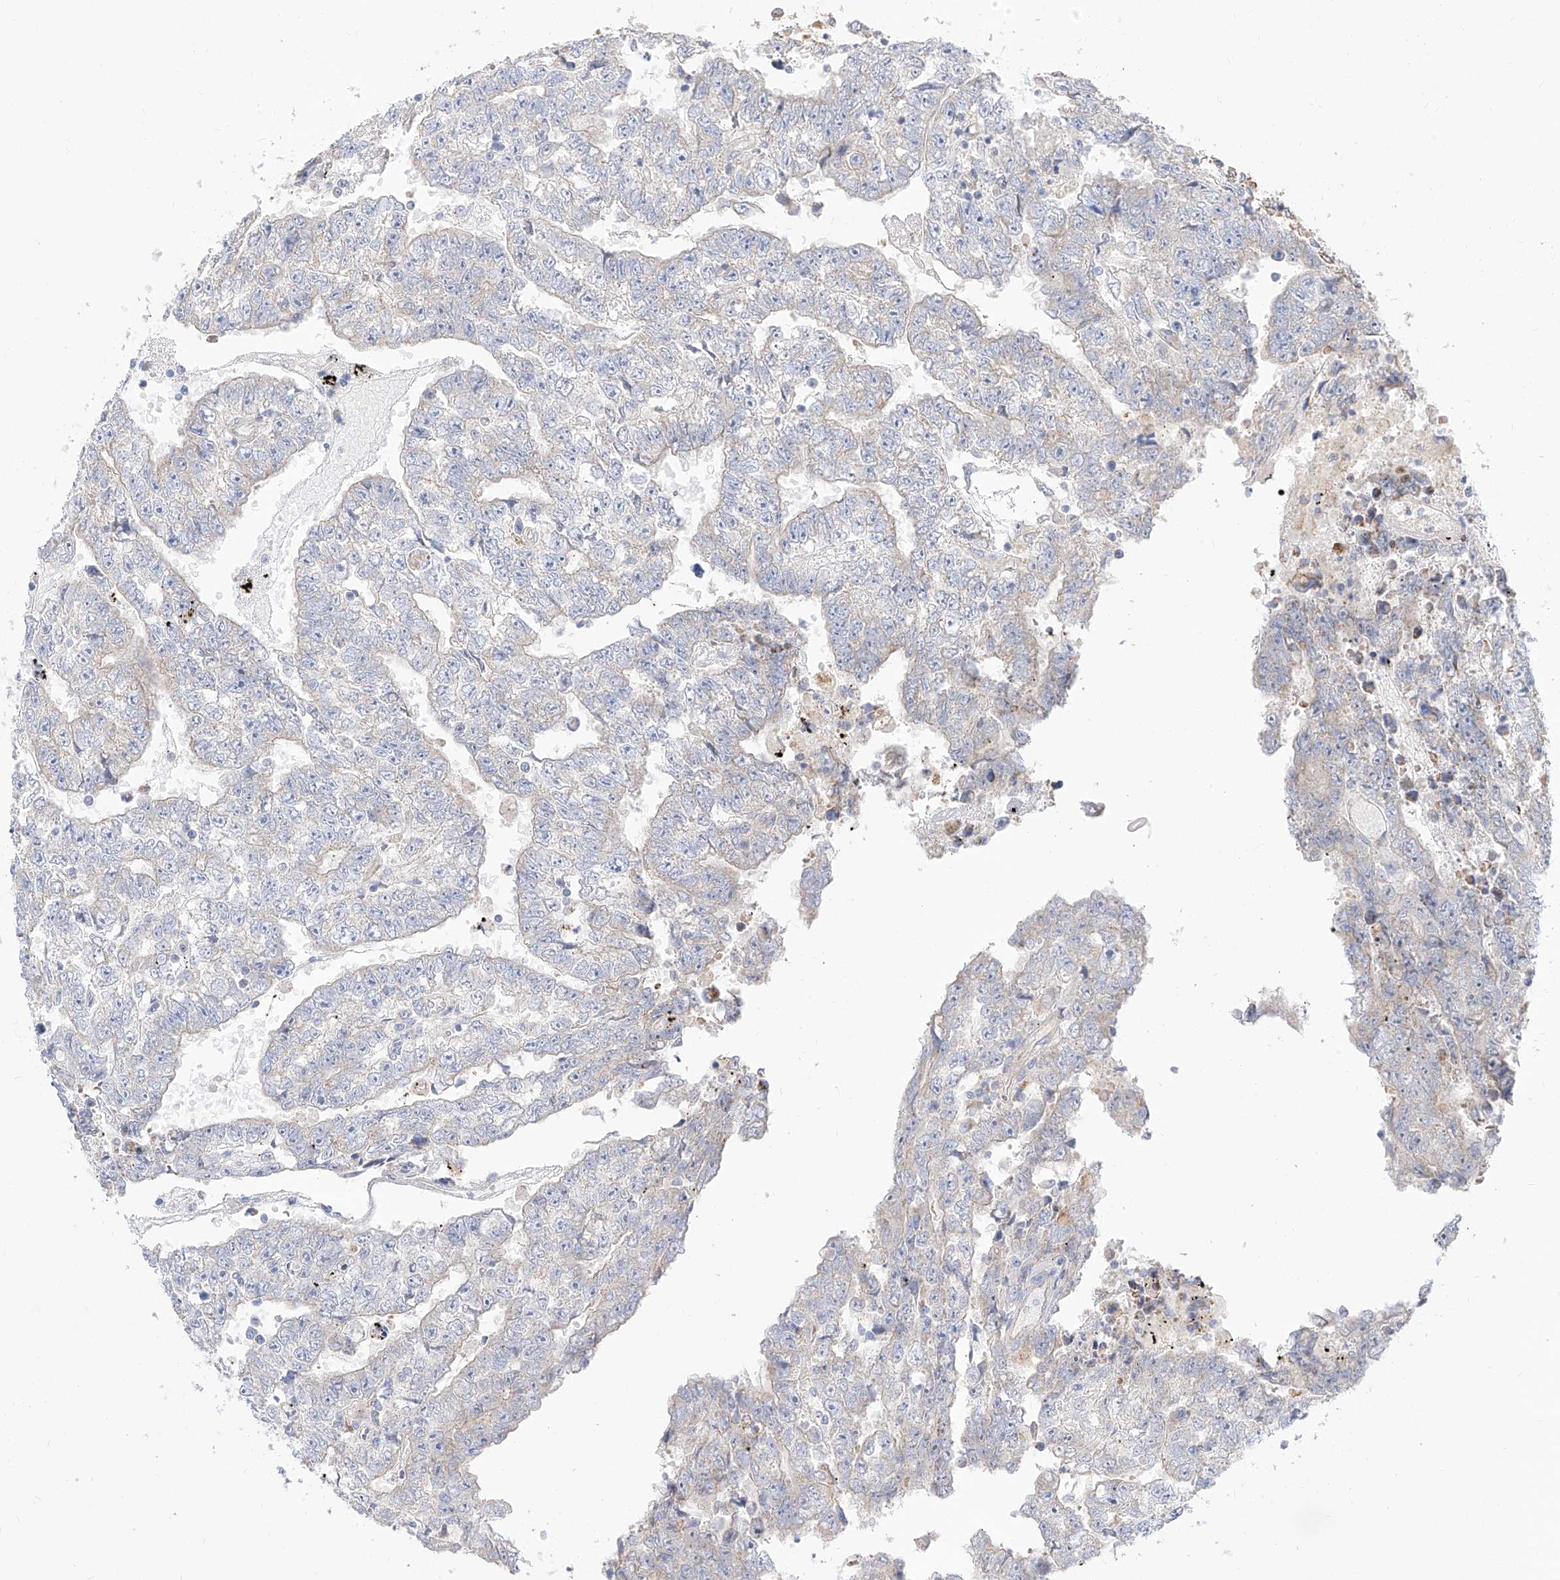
{"staining": {"intensity": "negative", "quantity": "none", "location": "none"}, "tissue": "testis cancer", "cell_type": "Tumor cells", "image_type": "cancer", "snomed": [{"axis": "morphology", "description": "Carcinoma, Embryonal, NOS"}, {"axis": "topography", "description": "Testis"}], "caption": "A high-resolution histopathology image shows IHC staining of testis cancer (embryonal carcinoma), which demonstrates no significant staining in tumor cells.", "gene": "CST9", "patient": {"sex": "male", "age": 25}}